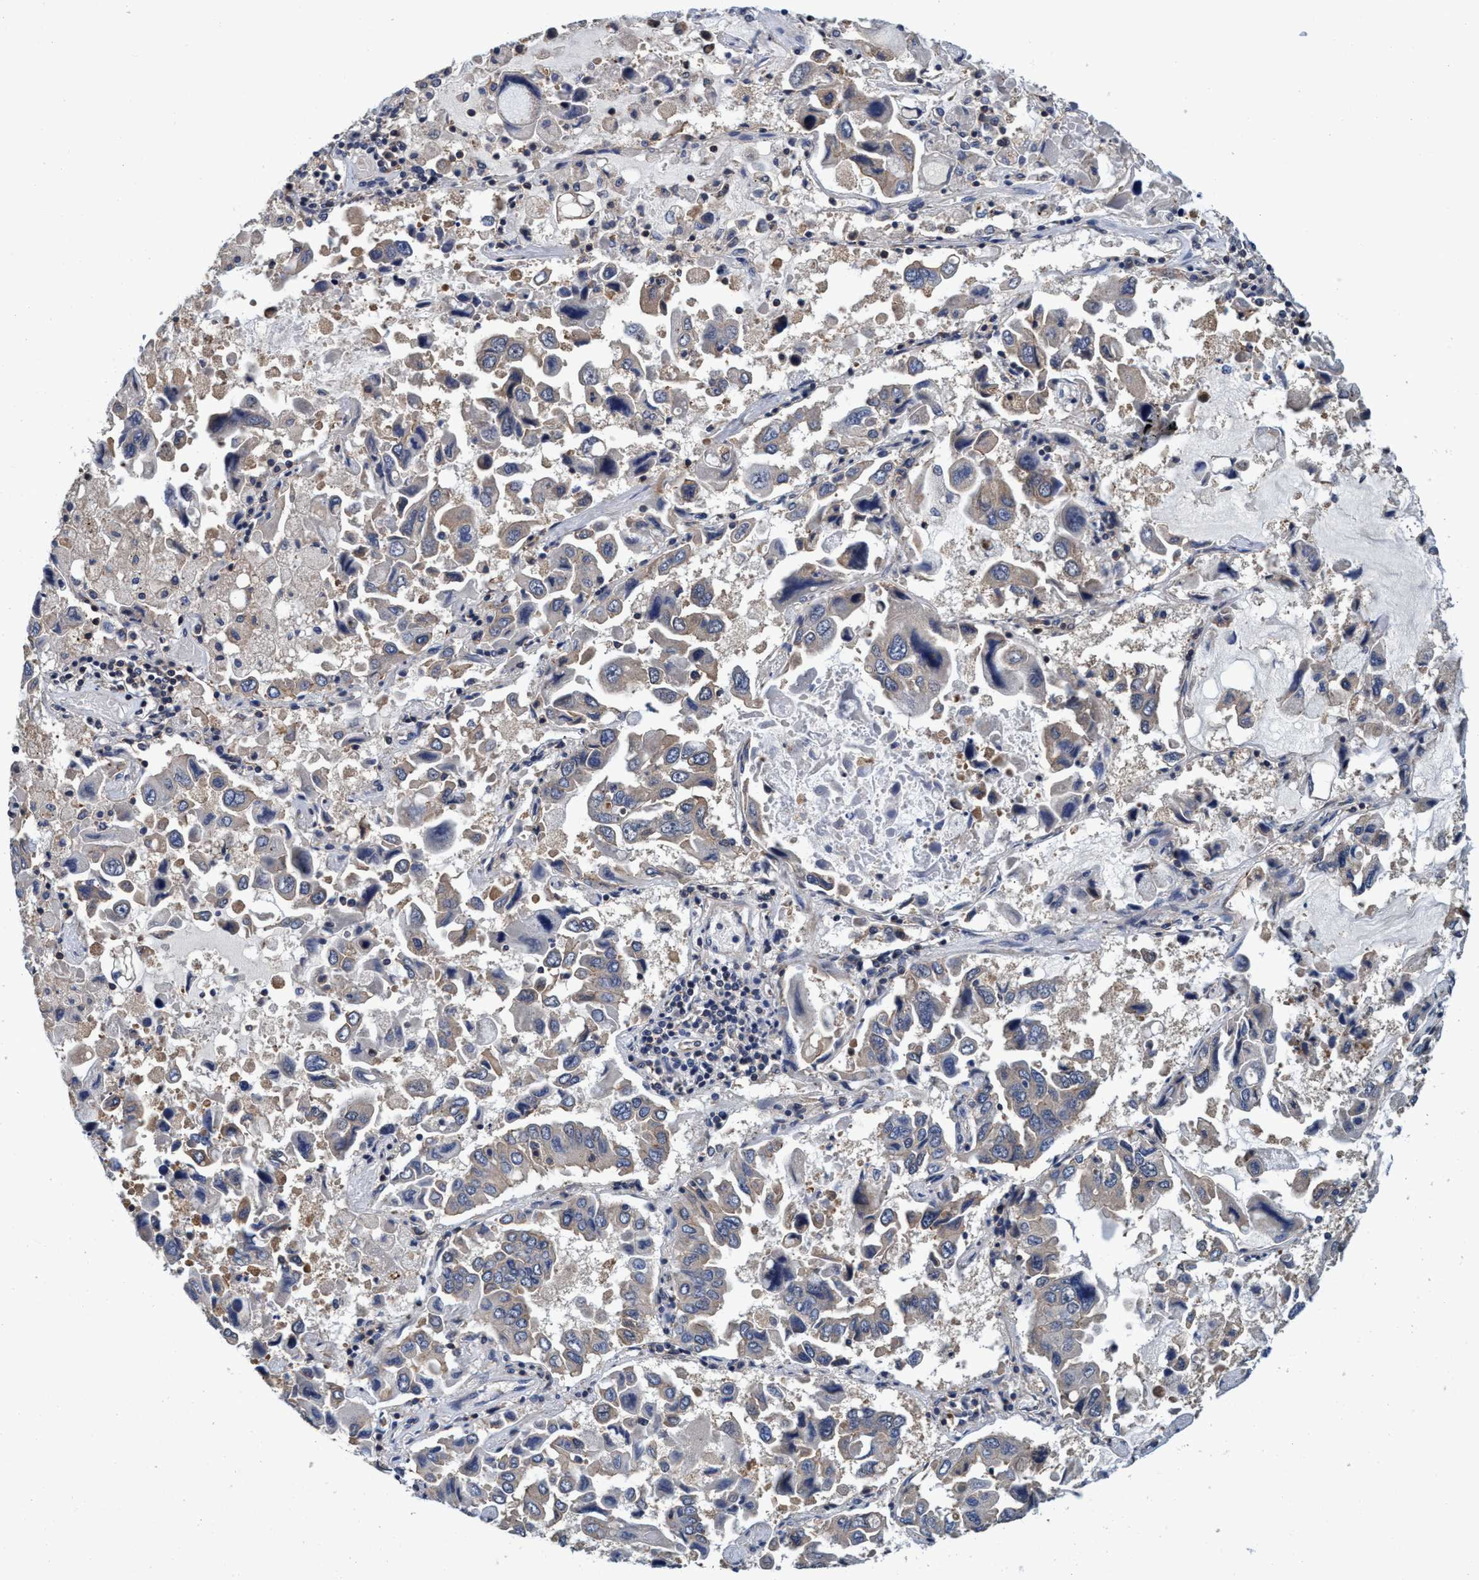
{"staining": {"intensity": "negative", "quantity": "none", "location": "none"}, "tissue": "lung cancer", "cell_type": "Tumor cells", "image_type": "cancer", "snomed": [{"axis": "morphology", "description": "Adenocarcinoma, NOS"}, {"axis": "topography", "description": "Lung"}], "caption": "Lung adenocarcinoma was stained to show a protein in brown. There is no significant staining in tumor cells. (Stains: DAB immunohistochemistry (IHC) with hematoxylin counter stain, Microscopy: brightfield microscopy at high magnification).", "gene": "CALCOCO2", "patient": {"sex": "male", "age": 64}}